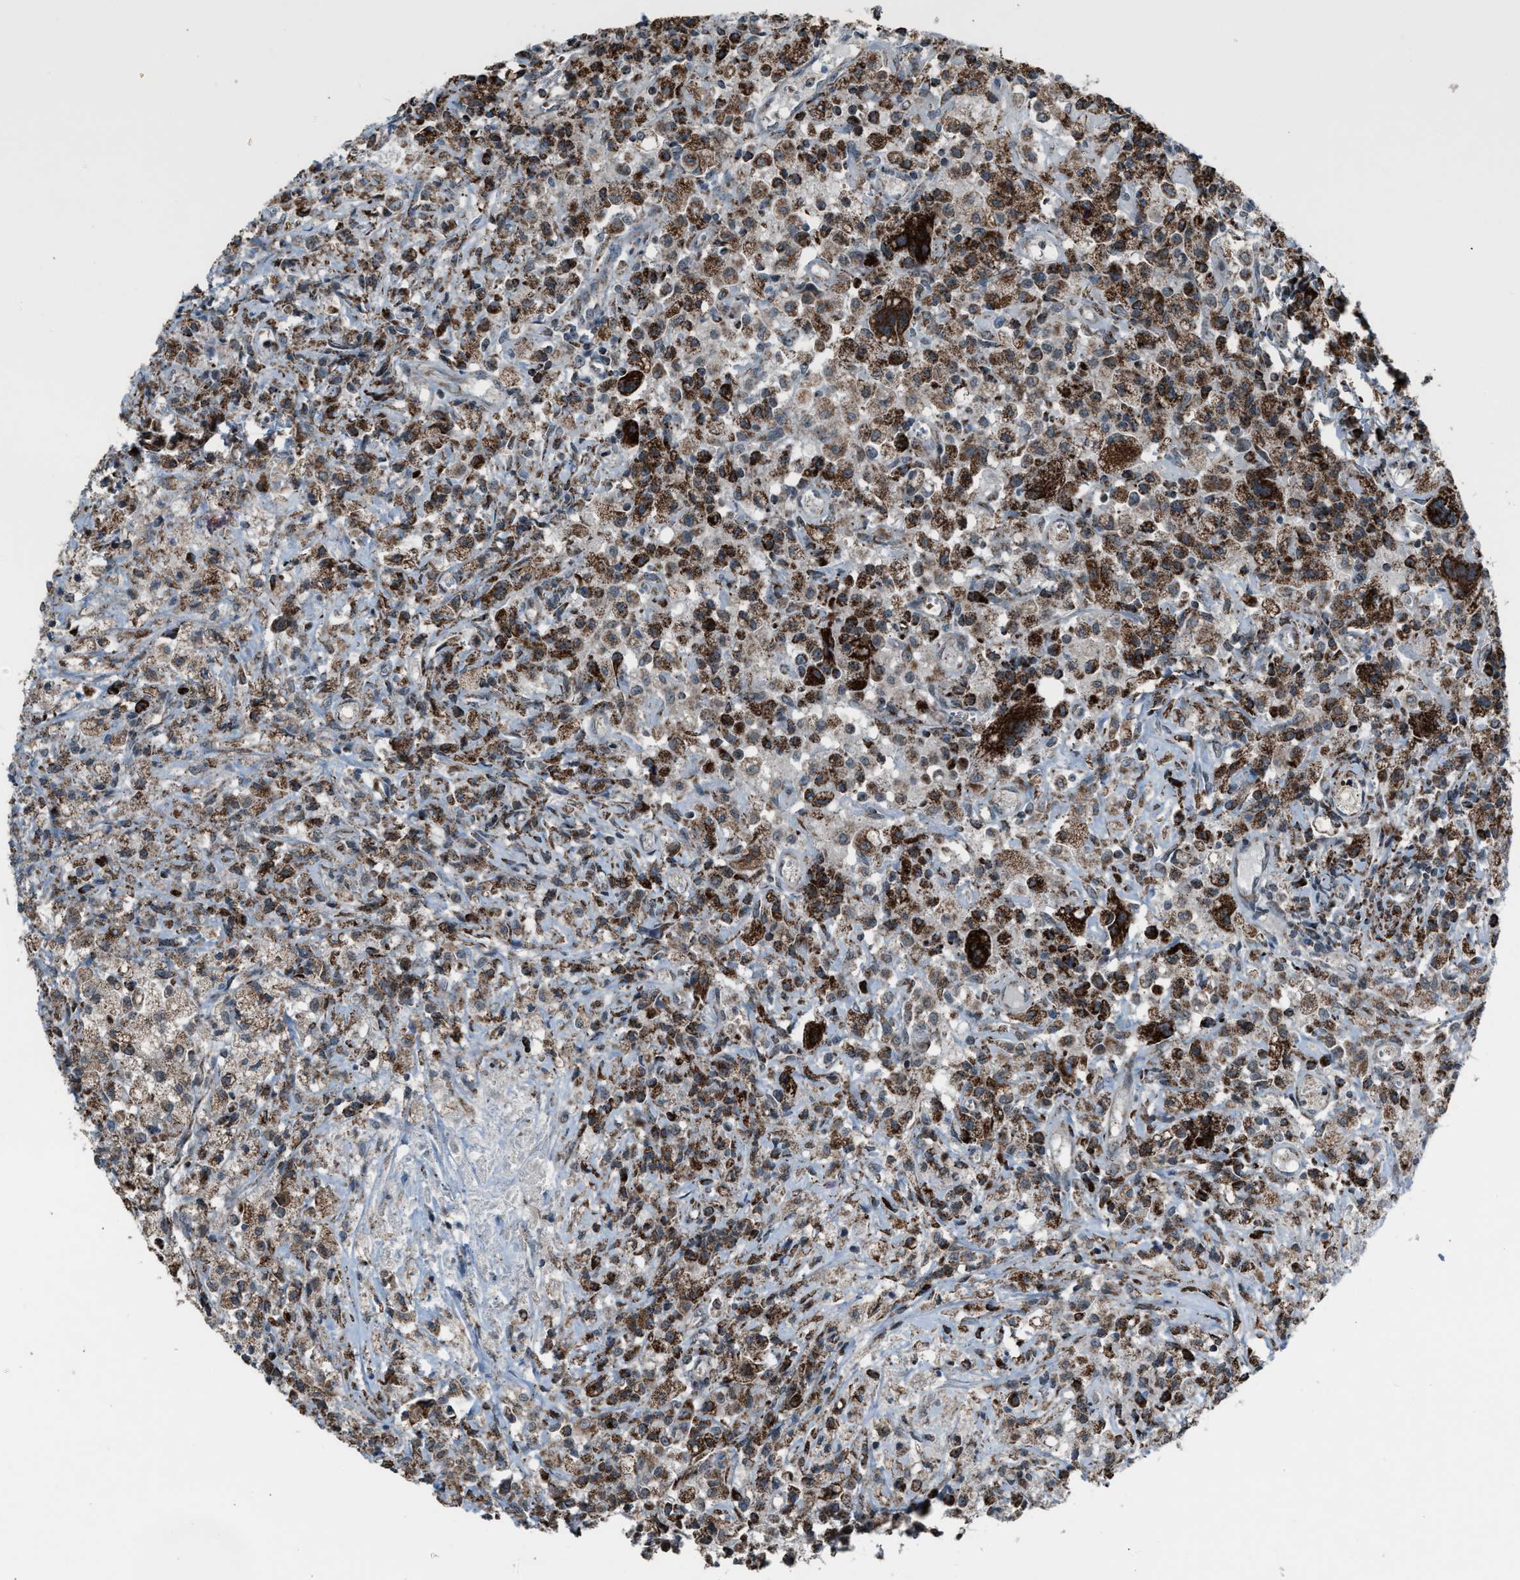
{"staining": {"intensity": "strong", "quantity": ">75%", "location": "cytoplasmic/membranous"}, "tissue": "testis cancer", "cell_type": "Tumor cells", "image_type": "cancer", "snomed": [{"axis": "morphology", "description": "Carcinoma, Embryonal, NOS"}, {"axis": "topography", "description": "Testis"}], "caption": "A high amount of strong cytoplasmic/membranous expression is present in approximately >75% of tumor cells in testis cancer (embryonal carcinoma) tissue.", "gene": "CHN2", "patient": {"sex": "male", "age": 2}}